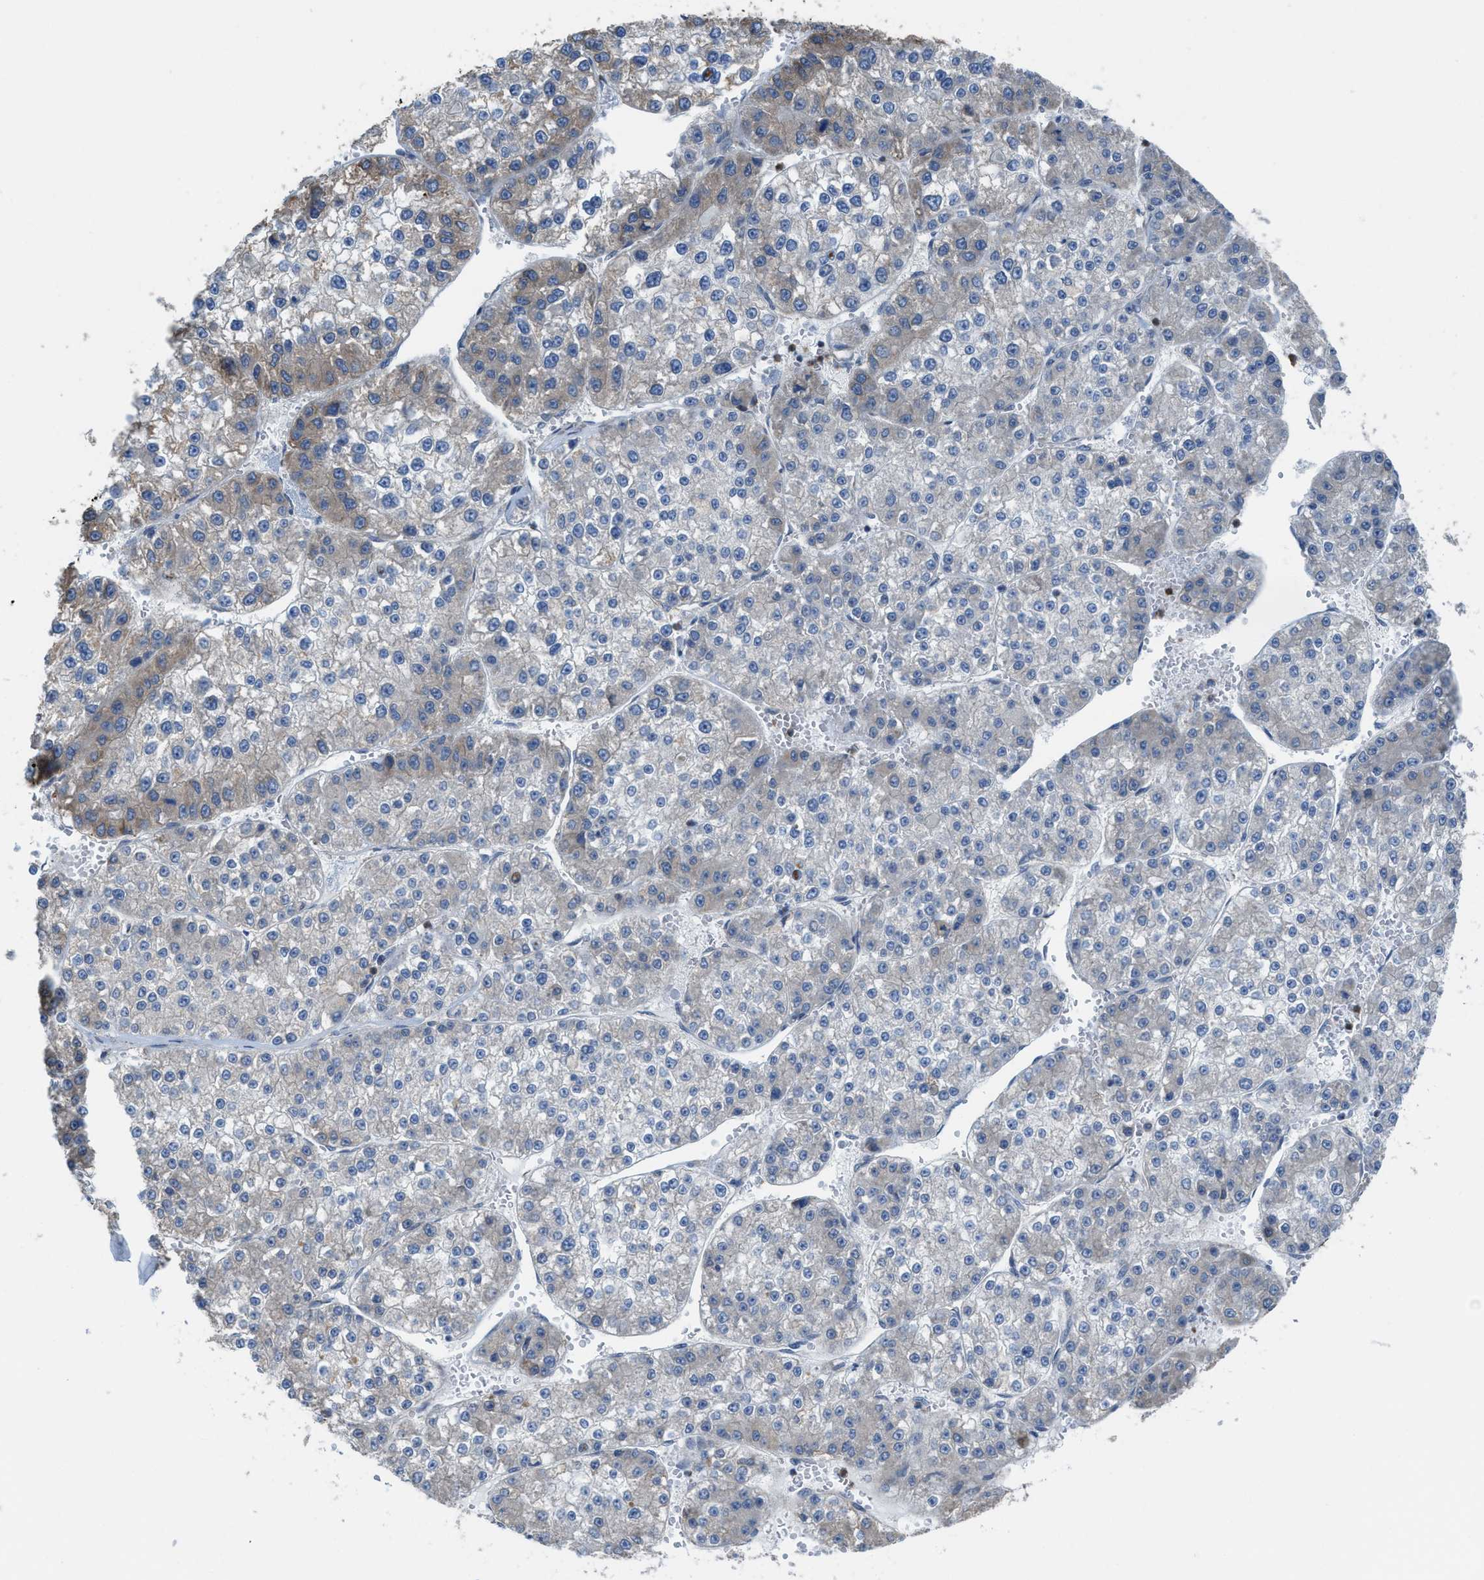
{"staining": {"intensity": "weak", "quantity": "<25%", "location": "cytoplasmic/membranous"}, "tissue": "liver cancer", "cell_type": "Tumor cells", "image_type": "cancer", "snomed": [{"axis": "morphology", "description": "Carcinoma, Hepatocellular, NOS"}, {"axis": "topography", "description": "Liver"}], "caption": "The micrograph reveals no significant expression in tumor cells of liver cancer (hepatocellular carcinoma). Brightfield microscopy of IHC stained with DAB (brown) and hematoxylin (blue), captured at high magnification.", "gene": "PLAA", "patient": {"sex": "female", "age": 73}}